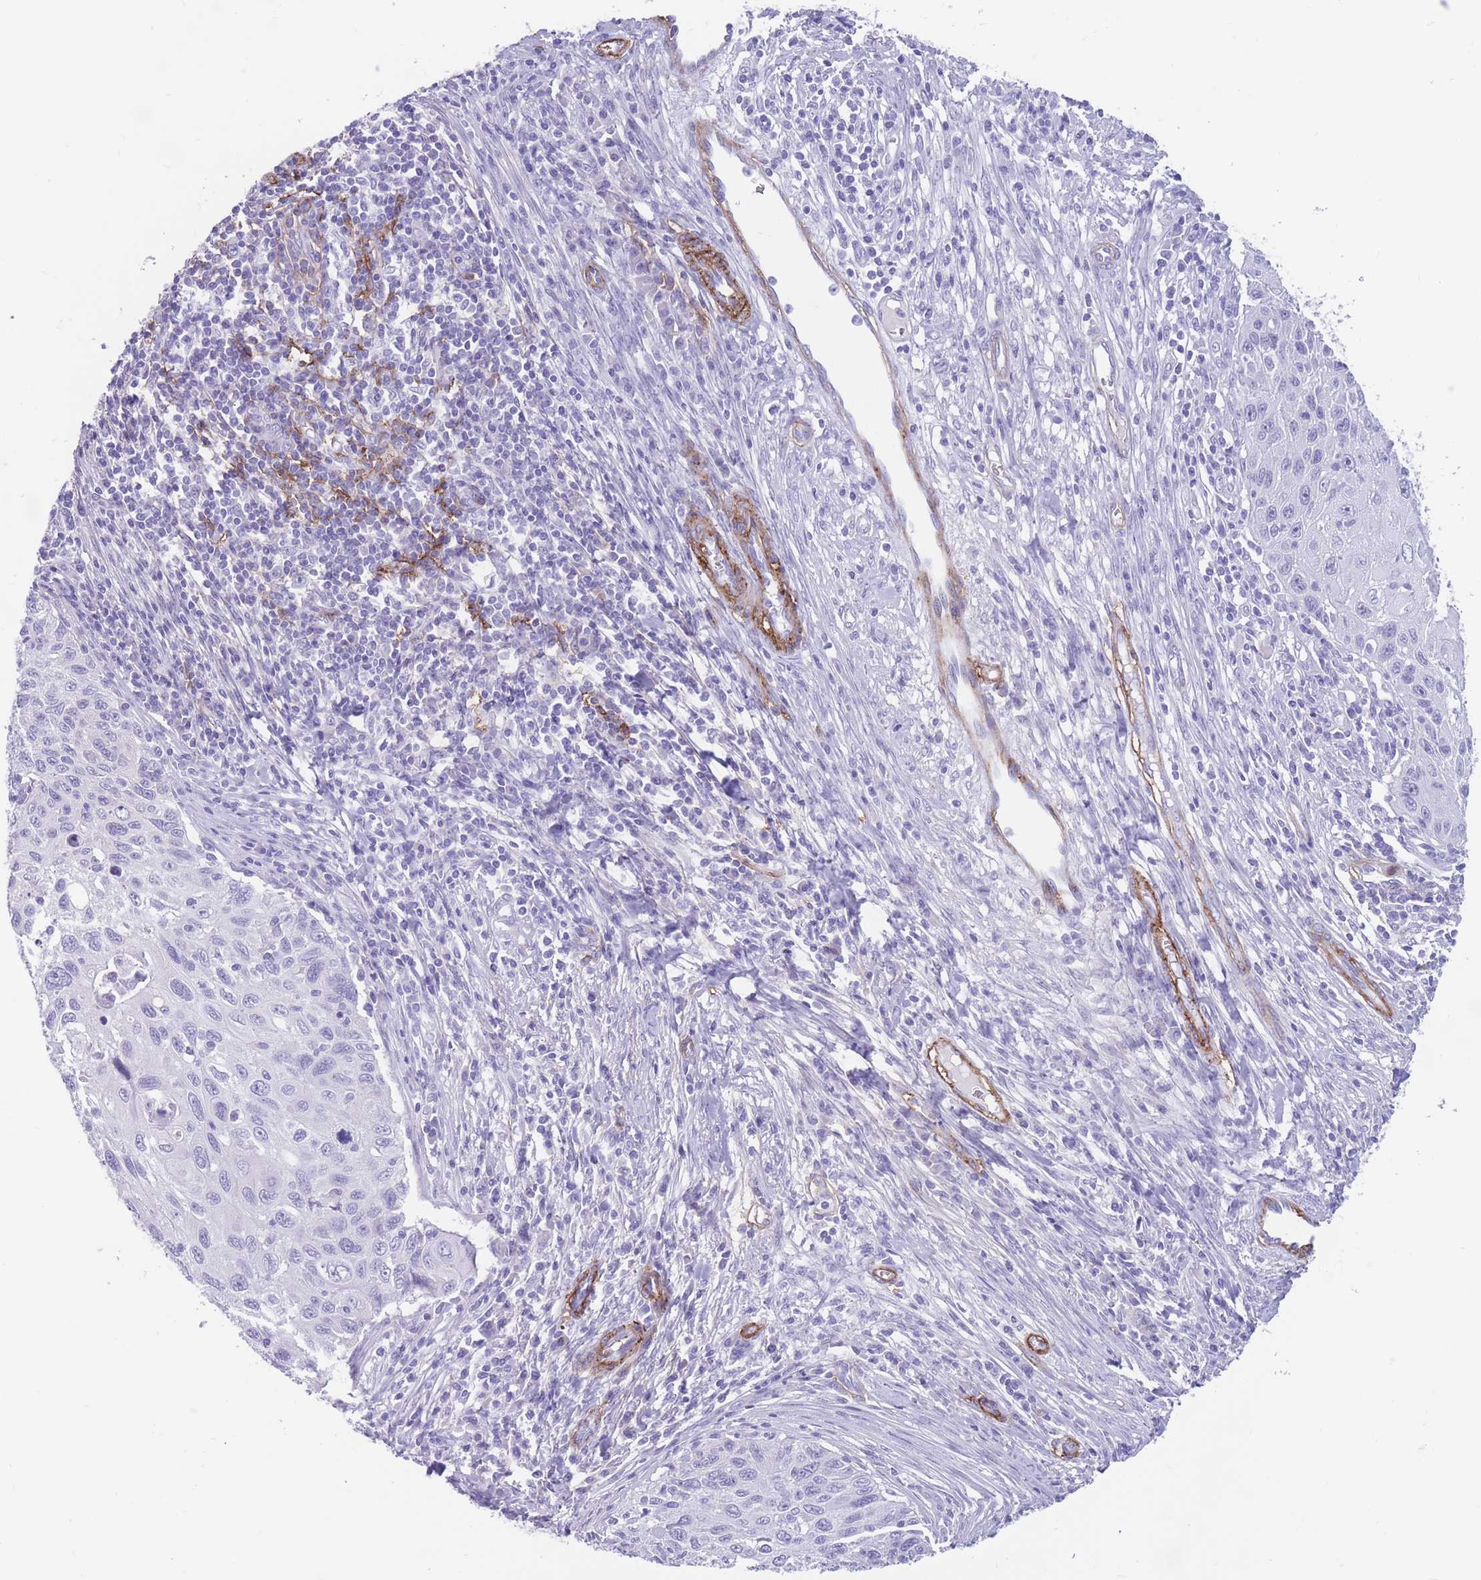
{"staining": {"intensity": "negative", "quantity": "none", "location": "none"}, "tissue": "cervical cancer", "cell_type": "Tumor cells", "image_type": "cancer", "snomed": [{"axis": "morphology", "description": "Squamous cell carcinoma, NOS"}, {"axis": "topography", "description": "Cervix"}], "caption": "This image is of cervical cancer (squamous cell carcinoma) stained with immunohistochemistry to label a protein in brown with the nuclei are counter-stained blue. There is no expression in tumor cells.", "gene": "DPYD", "patient": {"sex": "female", "age": 70}}